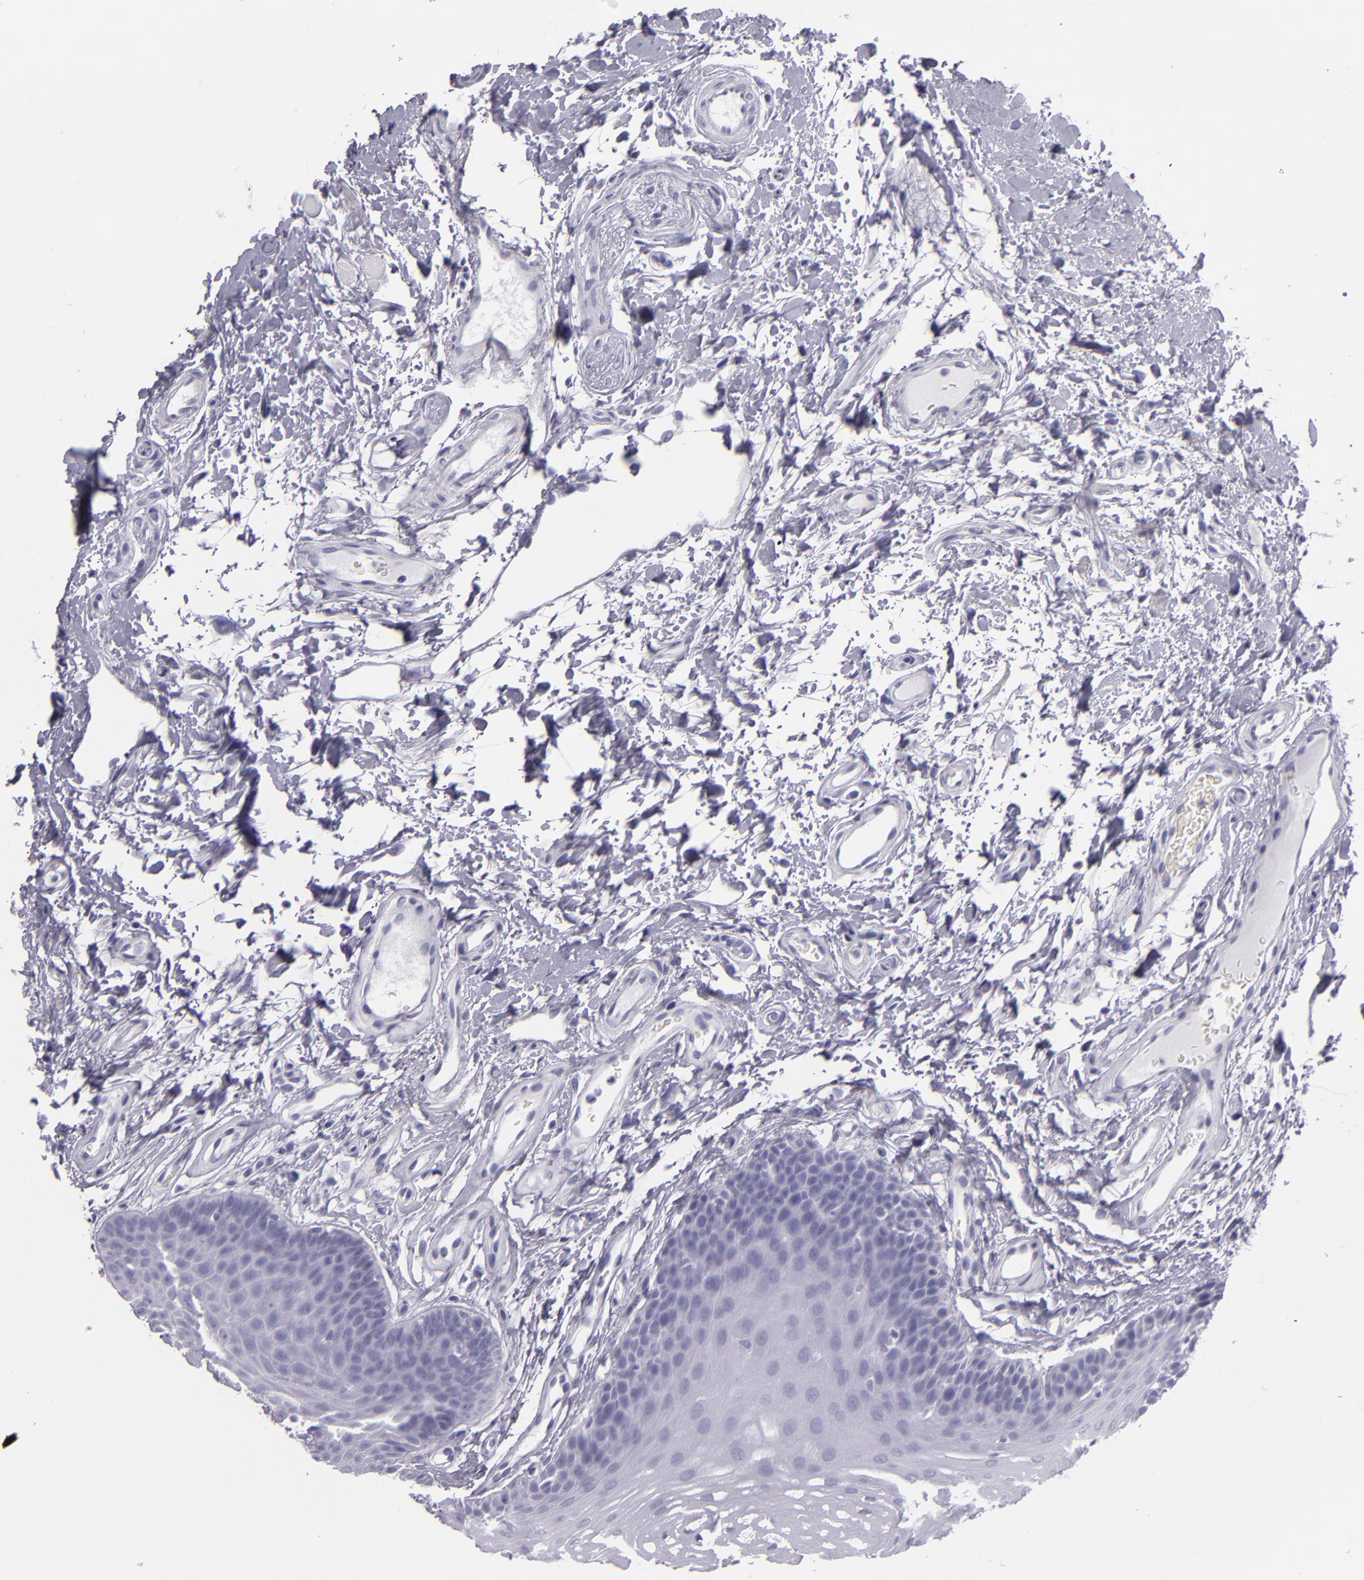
{"staining": {"intensity": "negative", "quantity": "none", "location": "none"}, "tissue": "oral mucosa", "cell_type": "Squamous epithelial cells", "image_type": "normal", "snomed": [{"axis": "morphology", "description": "Normal tissue, NOS"}, {"axis": "topography", "description": "Oral tissue"}], "caption": "Immunohistochemical staining of unremarkable human oral mucosa exhibits no significant expression in squamous epithelial cells. (Stains: DAB IHC with hematoxylin counter stain, Microscopy: brightfield microscopy at high magnification).", "gene": "CR2", "patient": {"sex": "male", "age": 62}}